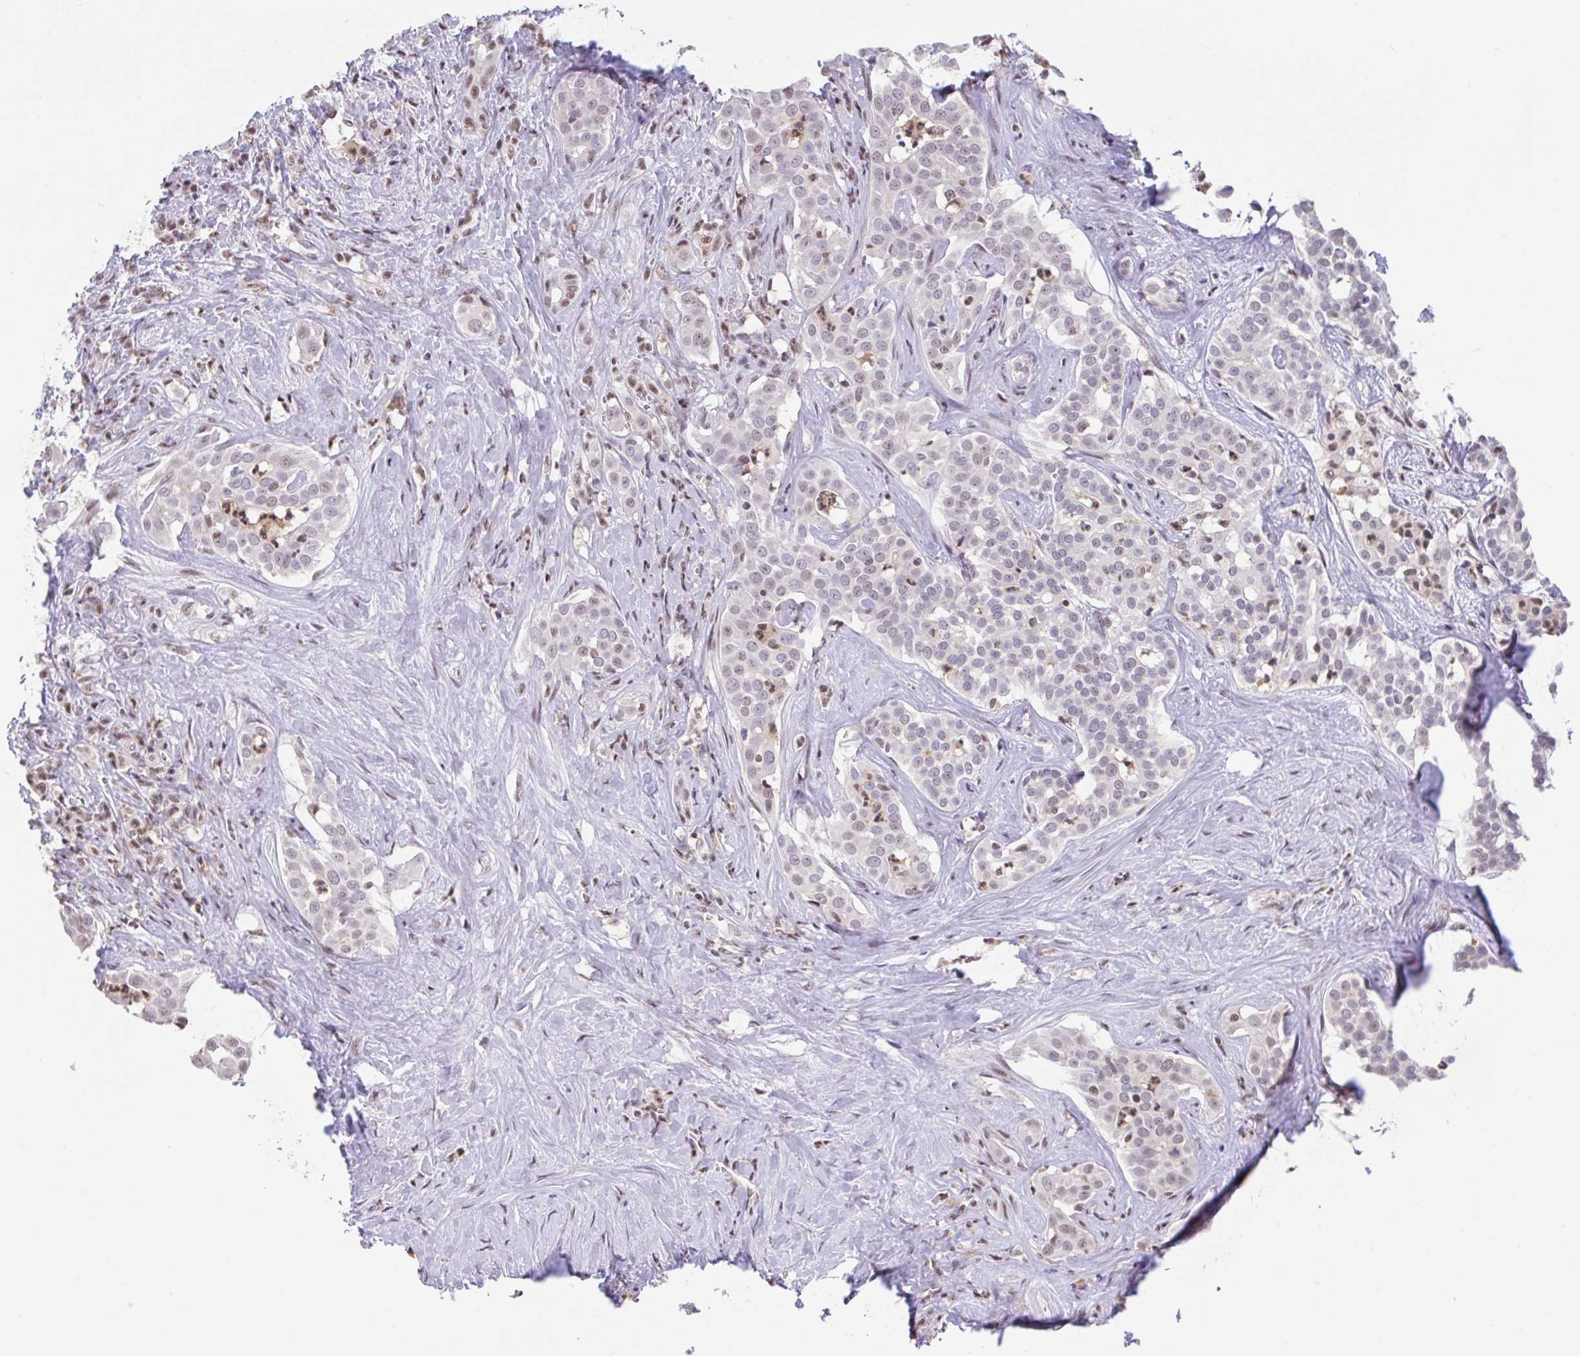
{"staining": {"intensity": "weak", "quantity": "<25%", "location": "nuclear"}, "tissue": "liver cancer", "cell_type": "Tumor cells", "image_type": "cancer", "snomed": [{"axis": "morphology", "description": "Cholangiocarcinoma"}, {"axis": "topography", "description": "Liver"}], "caption": "An IHC photomicrograph of liver cancer (cholangiocarcinoma) is shown. There is no staining in tumor cells of liver cancer (cholangiocarcinoma).", "gene": "OR6K3", "patient": {"sex": "male", "age": 67}}